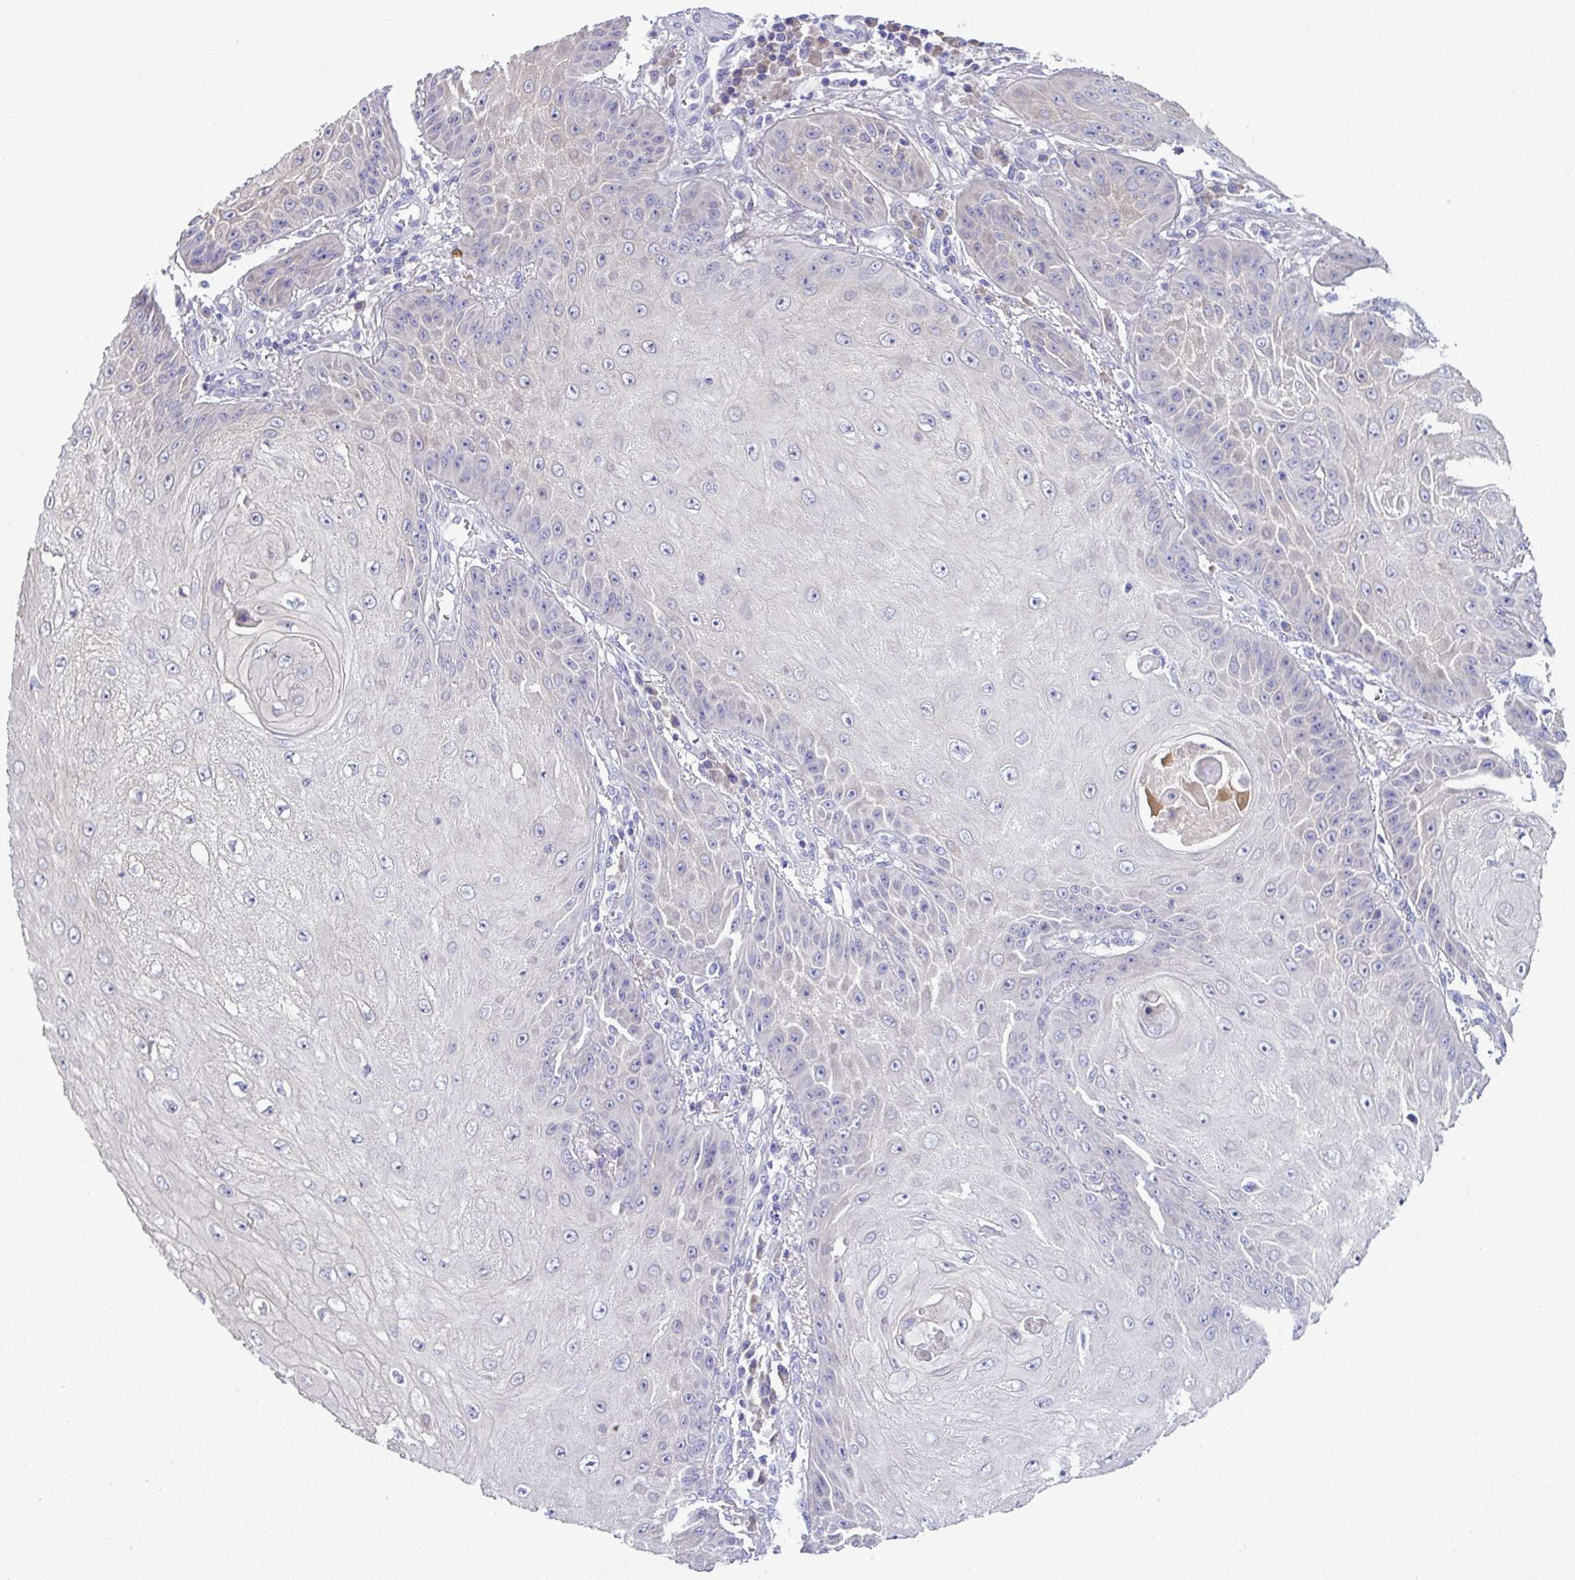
{"staining": {"intensity": "negative", "quantity": "none", "location": "none"}, "tissue": "skin cancer", "cell_type": "Tumor cells", "image_type": "cancer", "snomed": [{"axis": "morphology", "description": "Squamous cell carcinoma, NOS"}, {"axis": "topography", "description": "Skin"}], "caption": "Immunohistochemistry micrograph of neoplastic tissue: human skin cancer (squamous cell carcinoma) stained with DAB displays no significant protein expression in tumor cells. The staining was performed using DAB to visualize the protein expression in brown, while the nuclei were stained in blue with hematoxylin (Magnification: 20x).", "gene": "ST8SIA2", "patient": {"sex": "male", "age": 70}}